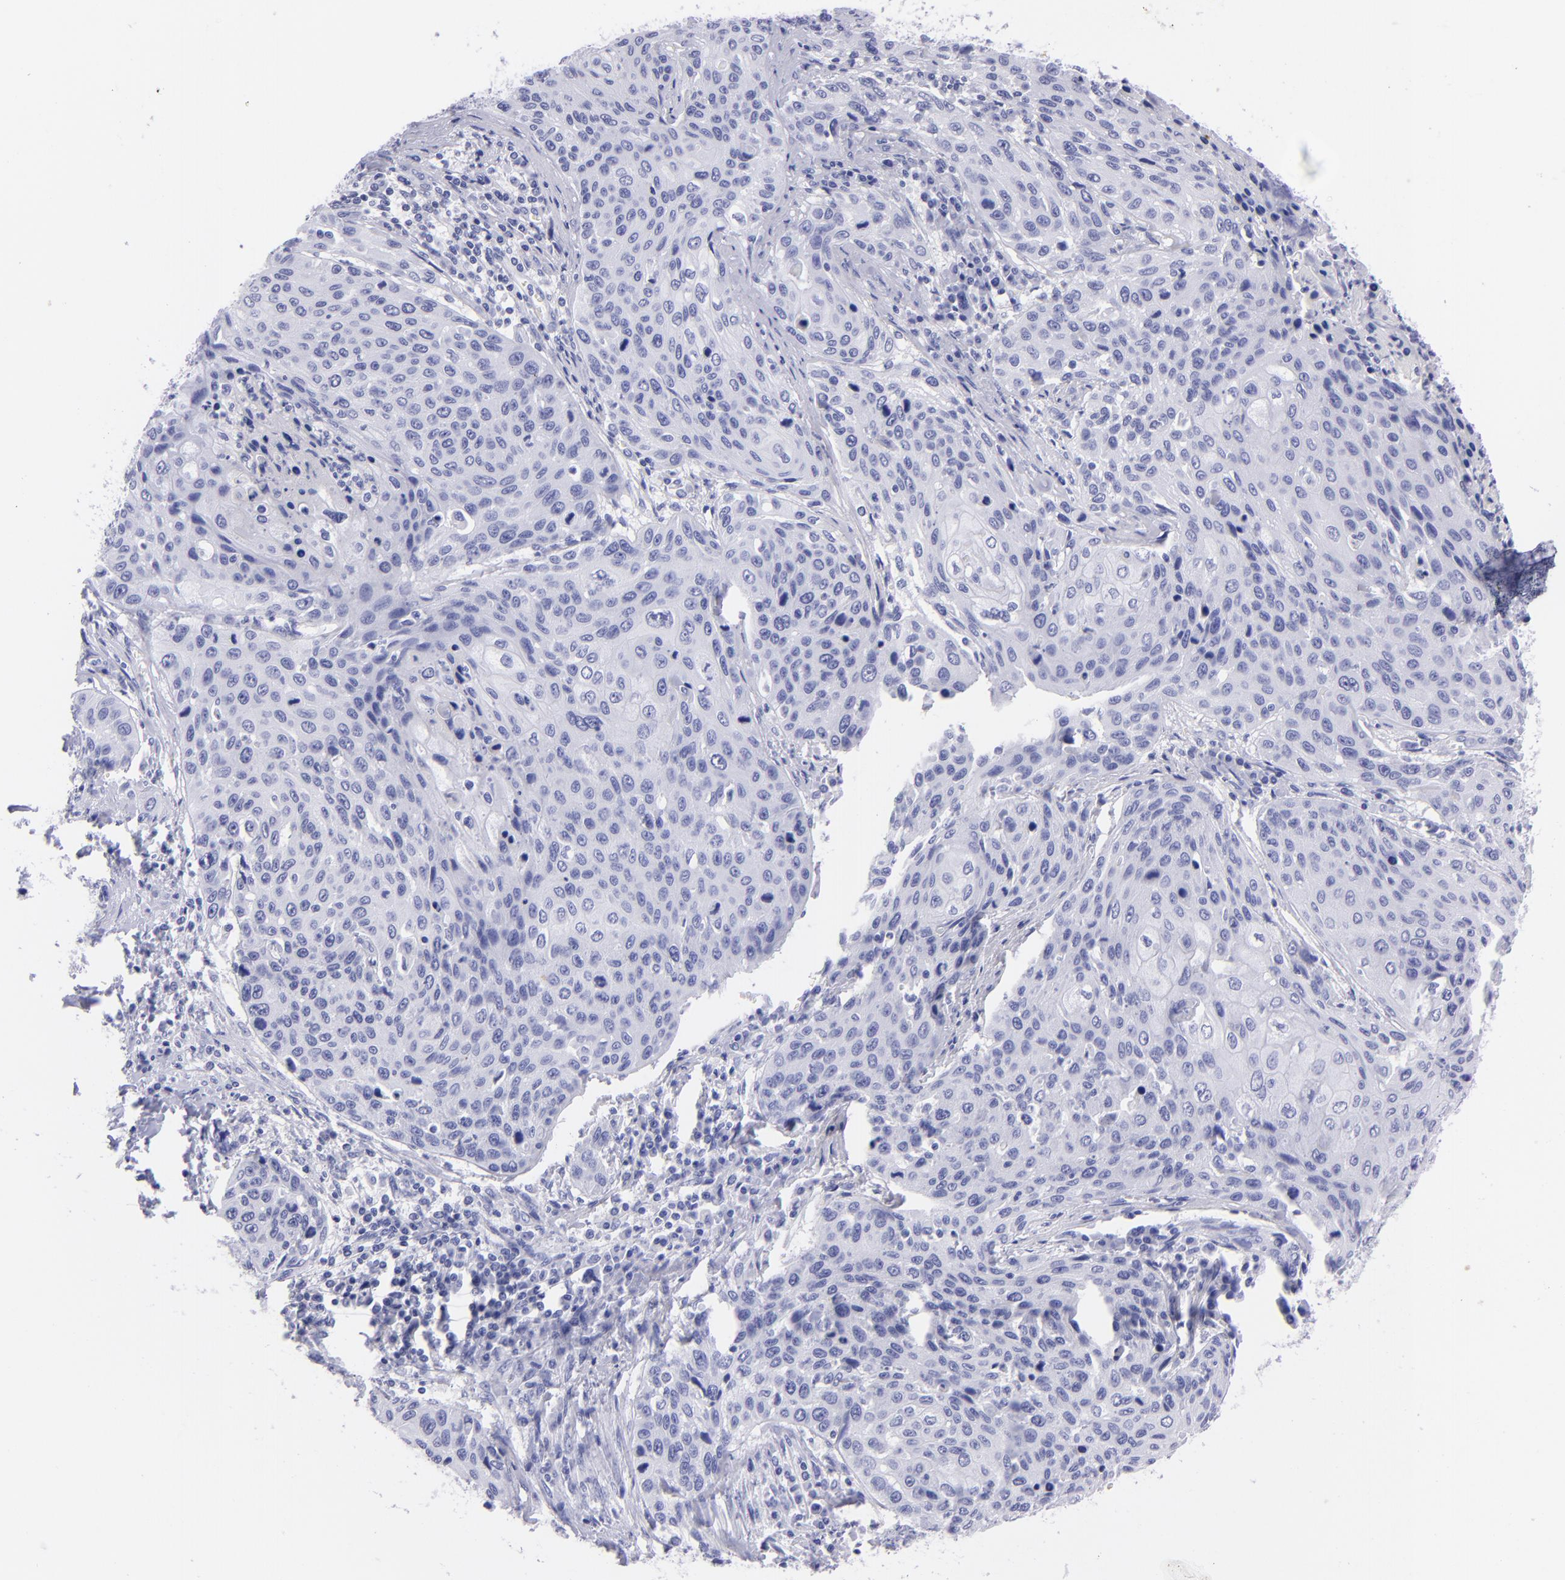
{"staining": {"intensity": "negative", "quantity": "none", "location": "none"}, "tissue": "cervical cancer", "cell_type": "Tumor cells", "image_type": "cancer", "snomed": [{"axis": "morphology", "description": "Squamous cell carcinoma, NOS"}, {"axis": "topography", "description": "Cervix"}], "caption": "High magnification brightfield microscopy of cervical cancer (squamous cell carcinoma) stained with DAB (3,3'-diaminobenzidine) (brown) and counterstained with hematoxylin (blue): tumor cells show no significant expression.", "gene": "PIP", "patient": {"sex": "female", "age": 32}}